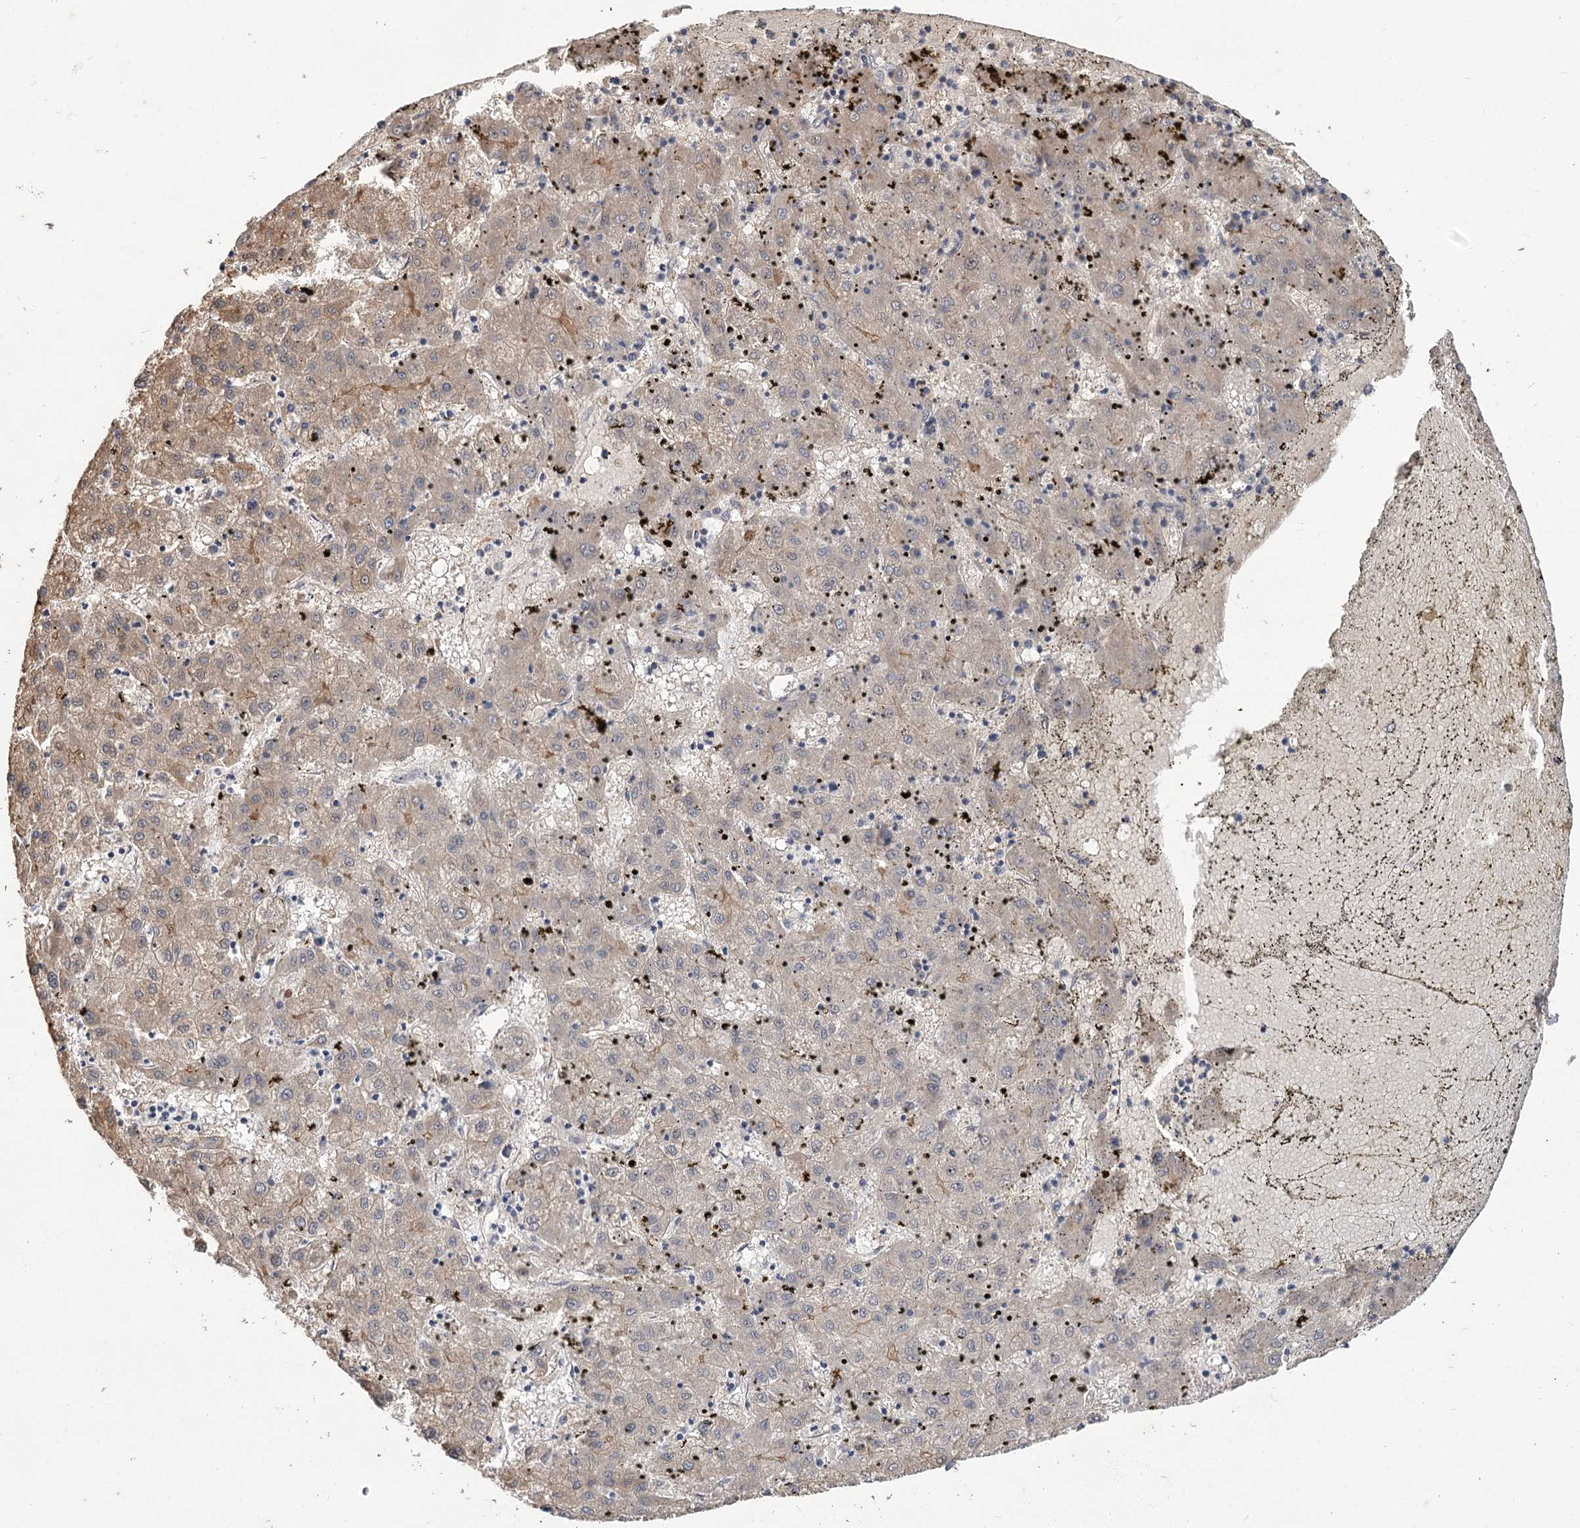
{"staining": {"intensity": "negative", "quantity": "none", "location": "none"}, "tissue": "liver cancer", "cell_type": "Tumor cells", "image_type": "cancer", "snomed": [{"axis": "morphology", "description": "Carcinoma, Hepatocellular, NOS"}, {"axis": "topography", "description": "Liver"}], "caption": "There is no significant positivity in tumor cells of liver hepatocellular carcinoma.", "gene": "MFN1", "patient": {"sex": "male", "age": 72}}